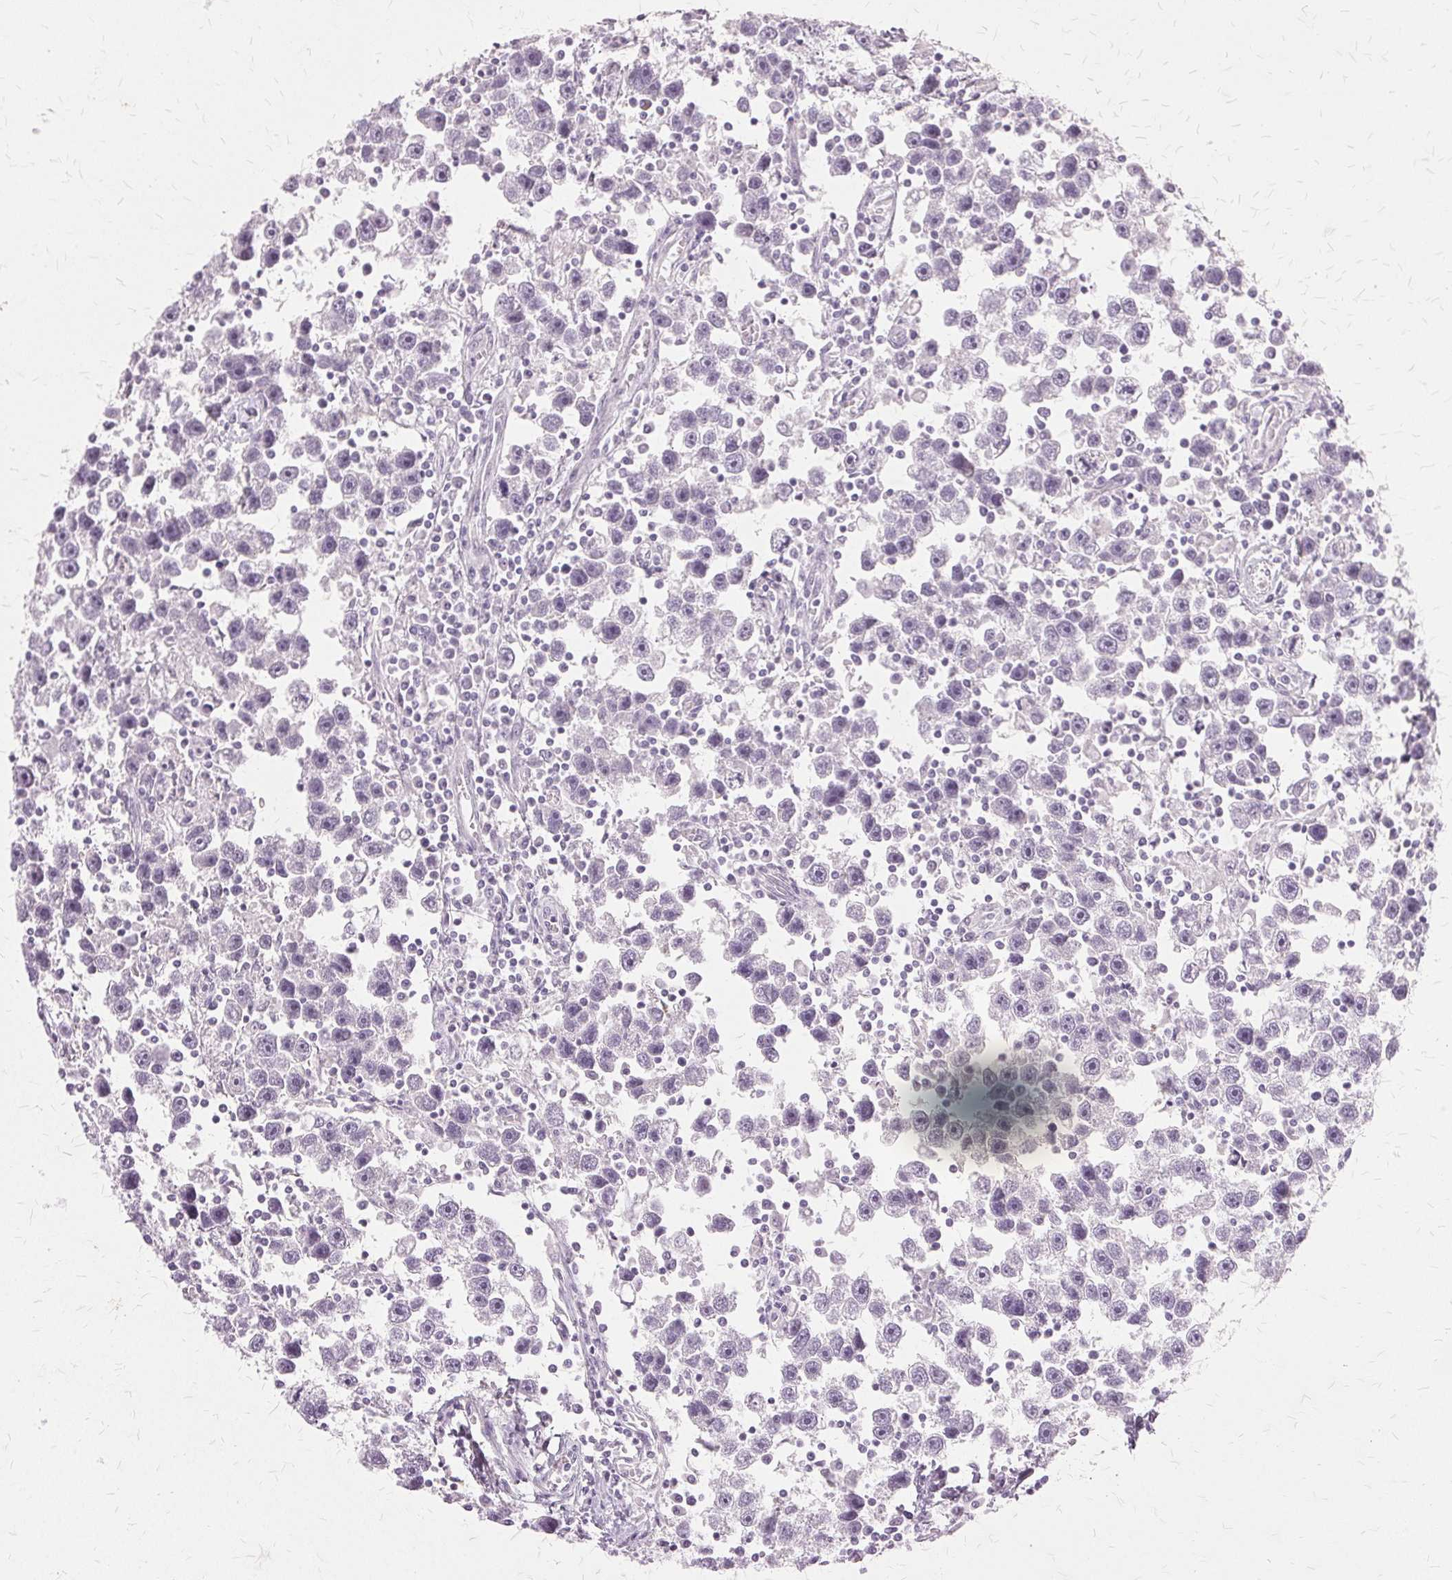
{"staining": {"intensity": "negative", "quantity": "none", "location": "none"}, "tissue": "testis cancer", "cell_type": "Tumor cells", "image_type": "cancer", "snomed": [{"axis": "morphology", "description": "Seminoma, NOS"}, {"axis": "topography", "description": "Testis"}], "caption": "This histopathology image is of testis cancer (seminoma) stained with immunohistochemistry (IHC) to label a protein in brown with the nuclei are counter-stained blue. There is no expression in tumor cells.", "gene": "SLC45A3", "patient": {"sex": "male", "age": 30}}